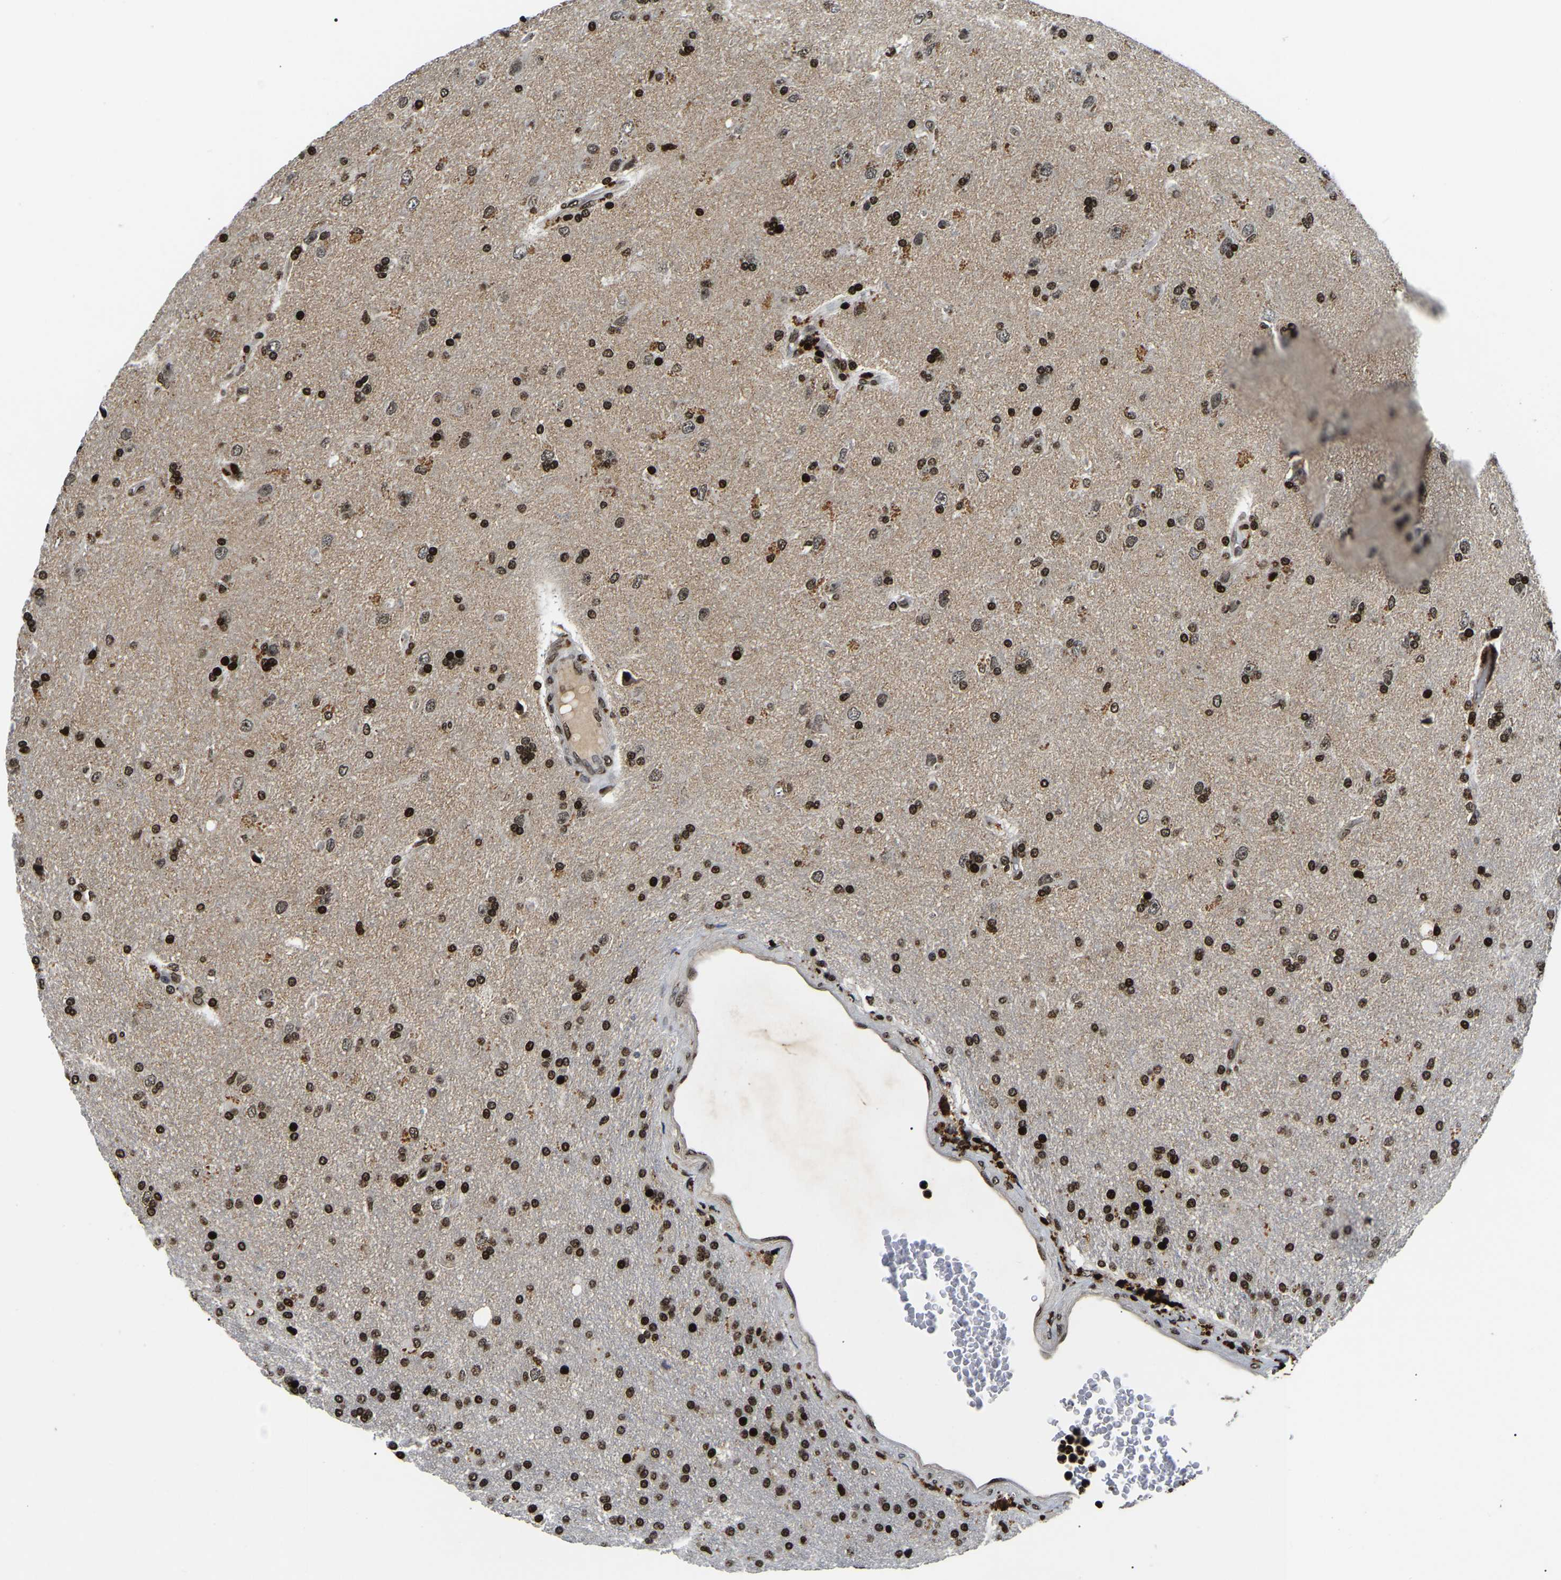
{"staining": {"intensity": "strong", "quantity": ">75%", "location": "nuclear"}, "tissue": "glioma", "cell_type": "Tumor cells", "image_type": "cancer", "snomed": [{"axis": "morphology", "description": "Glioma, malignant, High grade"}, {"axis": "topography", "description": "Brain"}], "caption": "A micrograph of human high-grade glioma (malignant) stained for a protein reveals strong nuclear brown staining in tumor cells.", "gene": "LRRC61", "patient": {"sex": "male", "age": 72}}